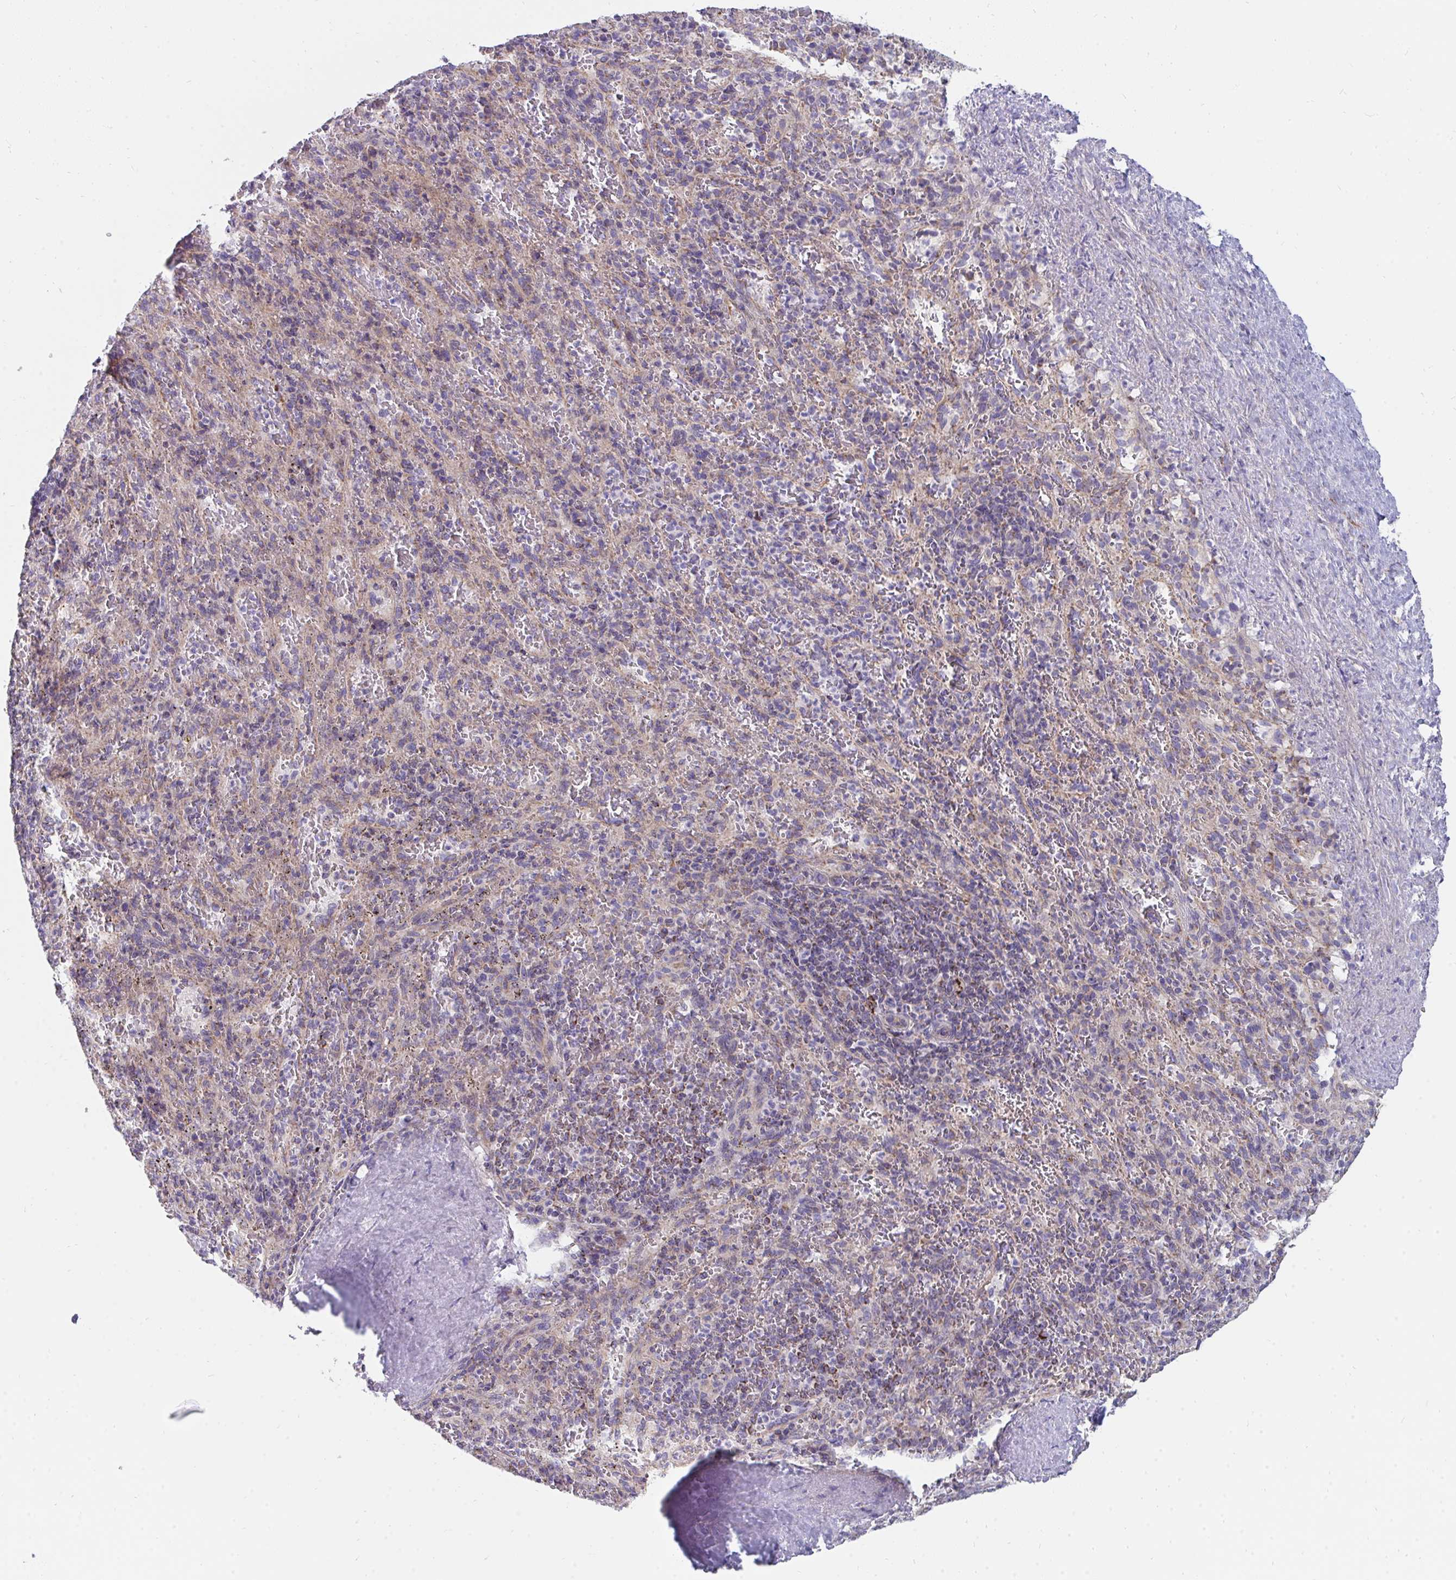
{"staining": {"intensity": "negative", "quantity": "none", "location": "none"}, "tissue": "spleen", "cell_type": "Cells in red pulp", "image_type": "normal", "snomed": [{"axis": "morphology", "description": "Normal tissue, NOS"}, {"axis": "topography", "description": "Spleen"}], "caption": "Cells in red pulp are negative for brown protein staining in unremarkable spleen.", "gene": "PC", "patient": {"sex": "male", "age": 57}}